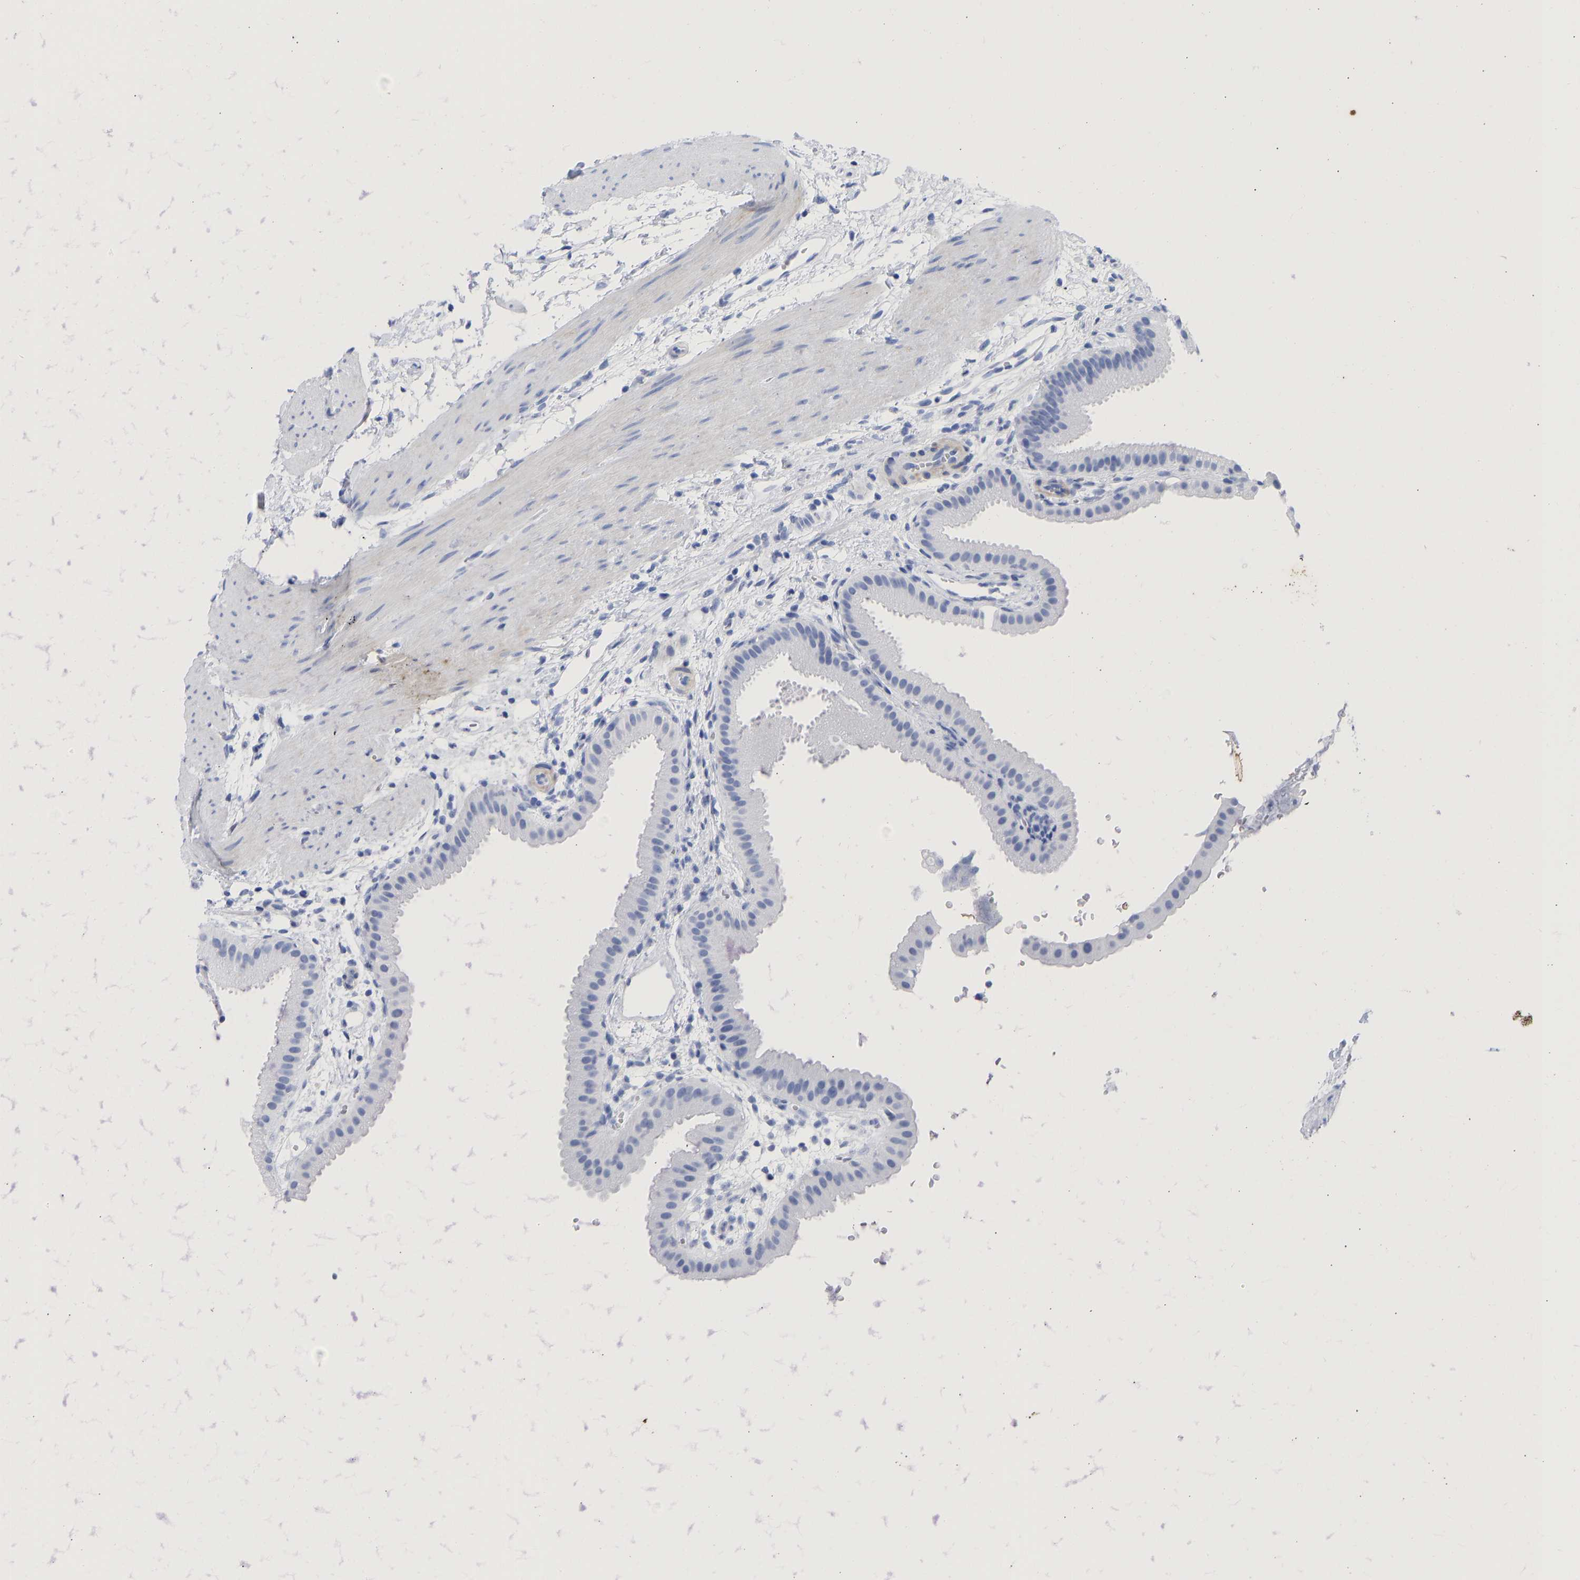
{"staining": {"intensity": "negative", "quantity": "none", "location": "none"}, "tissue": "gallbladder", "cell_type": "Glandular cells", "image_type": "normal", "snomed": [{"axis": "morphology", "description": "Normal tissue, NOS"}, {"axis": "topography", "description": "Gallbladder"}], "caption": "The photomicrograph displays no significant staining in glandular cells of gallbladder.", "gene": "KRT1", "patient": {"sex": "female", "age": 64}}